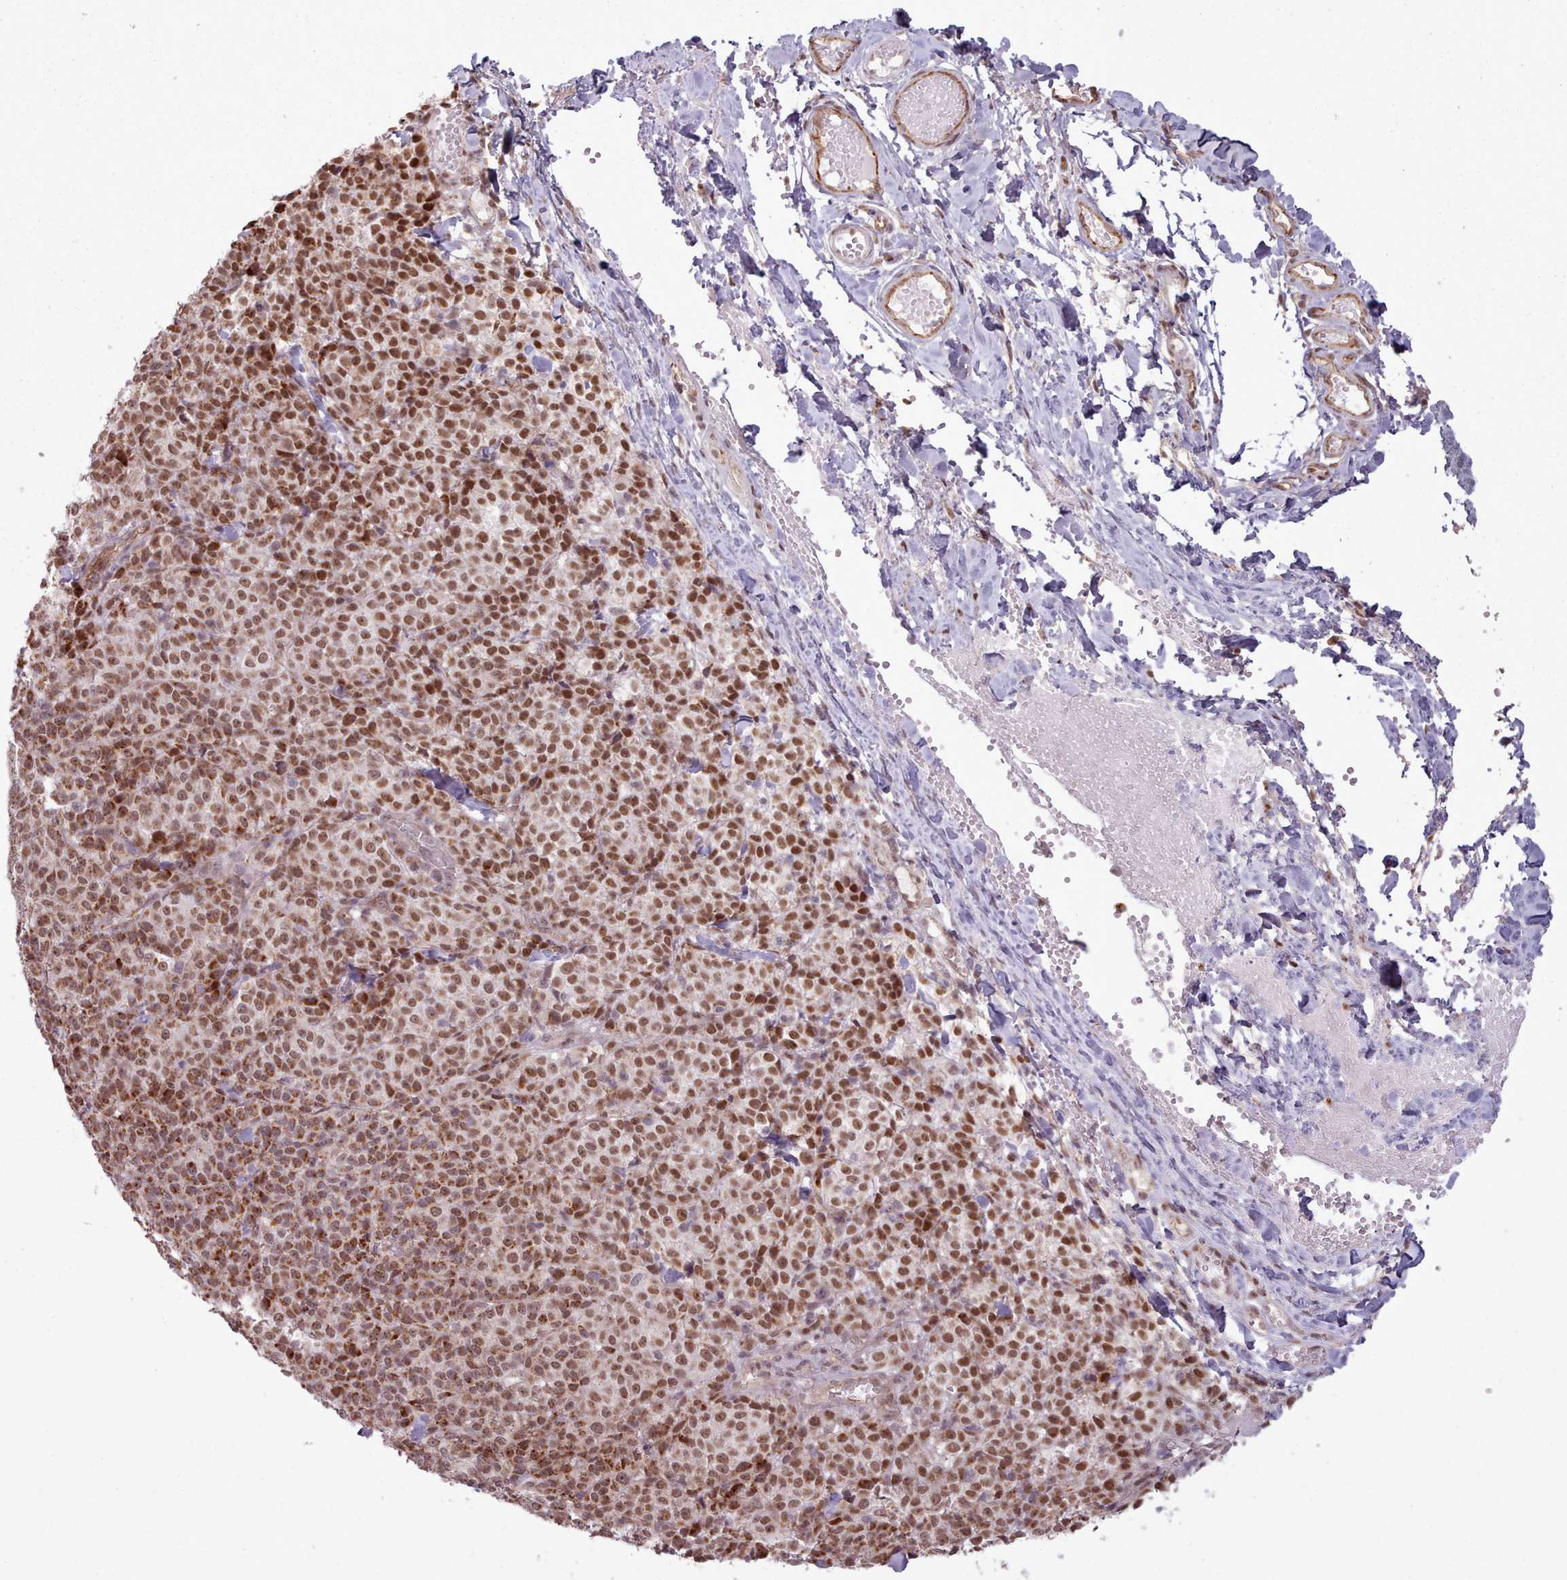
{"staining": {"intensity": "moderate", "quantity": ">75%", "location": "cytoplasmic/membranous,nuclear"}, "tissue": "melanoma", "cell_type": "Tumor cells", "image_type": "cancer", "snomed": [{"axis": "morphology", "description": "Normal tissue, NOS"}, {"axis": "morphology", "description": "Malignant melanoma, NOS"}, {"axis": "topography", "description": "Skin"}], "caption": "Malignant melanoma tissue reveals moderate cytoplasmic/membranous and nuclear expression in approximately >75% of tumor cells, visualized by immunohistochemistry.", "gene": "ZMYM4", "patient": {"sex": "female", "age": 34}}